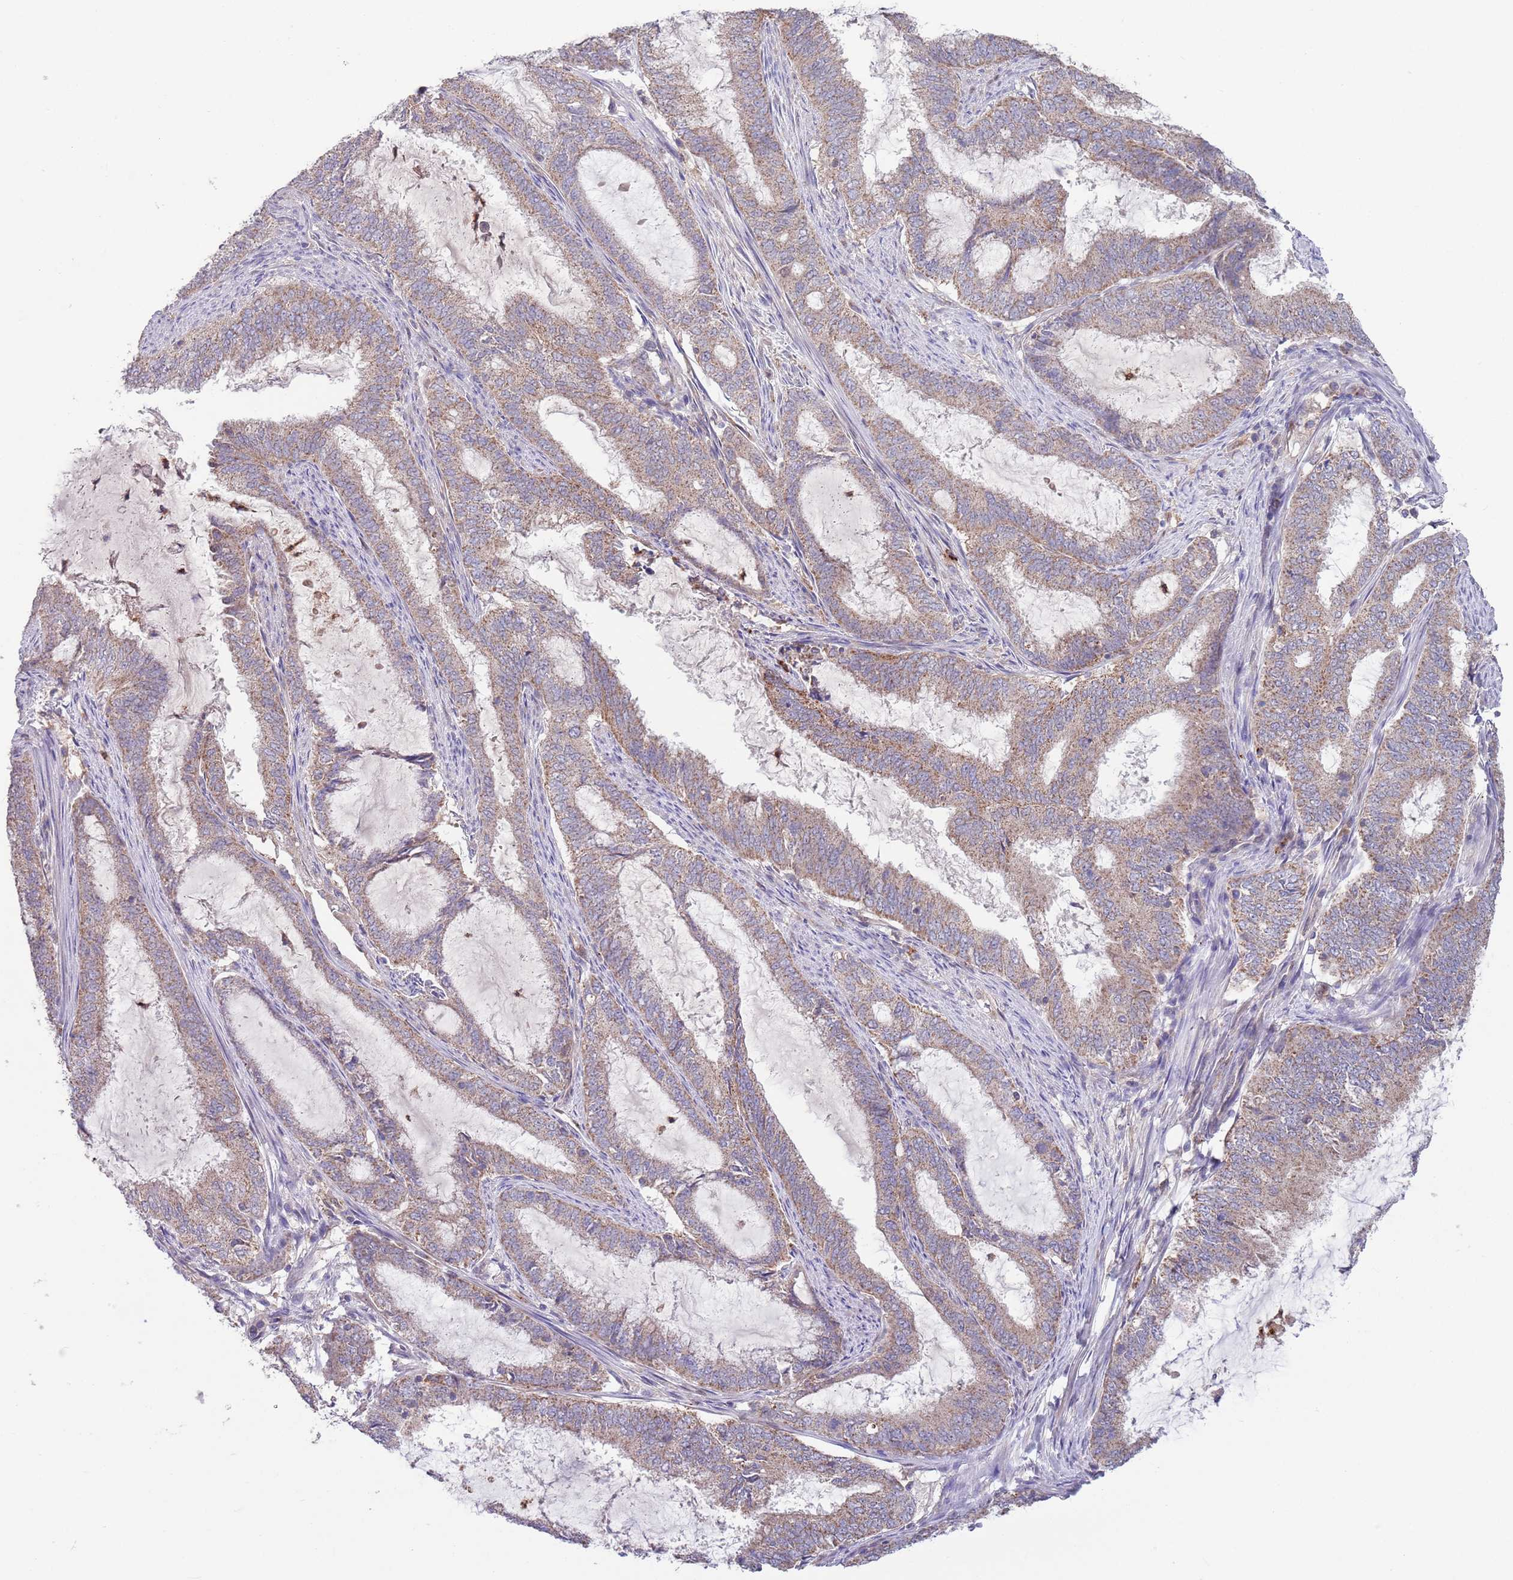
{"staining": {"intensity": "weak", "quantity": ">75%", "location": "cytoplasmic/membranous"}, "tissue": "endometrial cancer", "cell_type": "Tumor cells", "image_type": "cancer", "snomed": [{"axis": "morphology", "description": "Adenocarcinoma, NOS"}, {"axis": "topography", "description": "Endometrium"}], "caption": "A histopathology image showing weak cytoplasmic/membranous positivity in approximately >75% of tumor cells in endometrial adenocarcinoma, as visualized by brown immunohistochemical staining.", "gene": "DDT", "patient": {"sex": "female", "age": 51}}